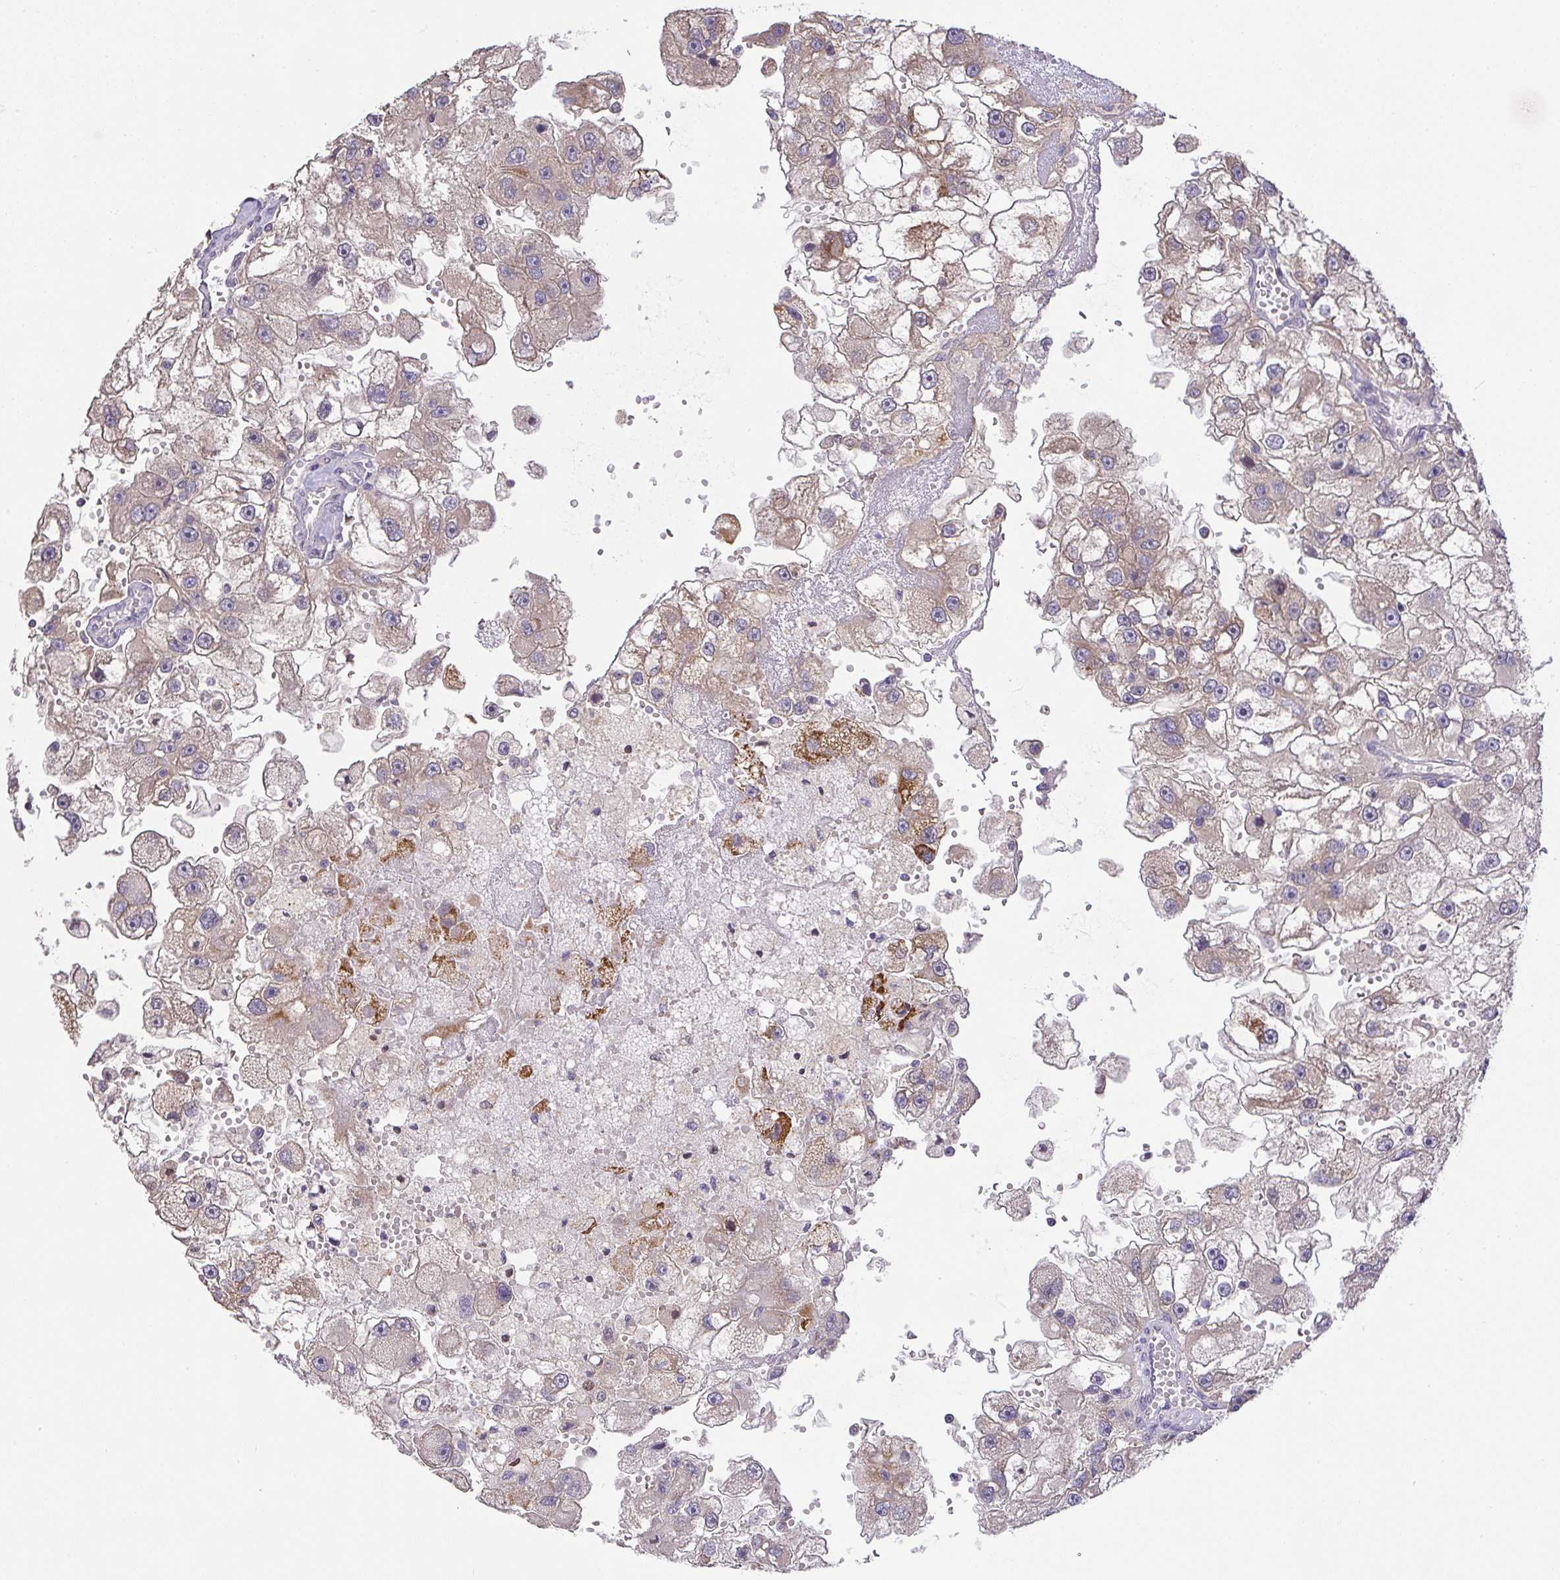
{"staining": {"intensity": "moderate", "quantity": "<25%", "location": "cytoplasmic/membranous"}, "tissue": "renal cancer", "cell_type": "Tumor cells", "image_type": "cancer", "snomed": [{"axis": "morphology", "description": "Adenocarcinoma, NOS"}, {"axis": "topography", "description": "Kidney"}], "caption": "Renal adenocarcinoma stained with a protein marker shows moderate staining in tumor cells.", "gene": "EEF1AKMT1", "patient": {"sex": "male", "age": 63}}